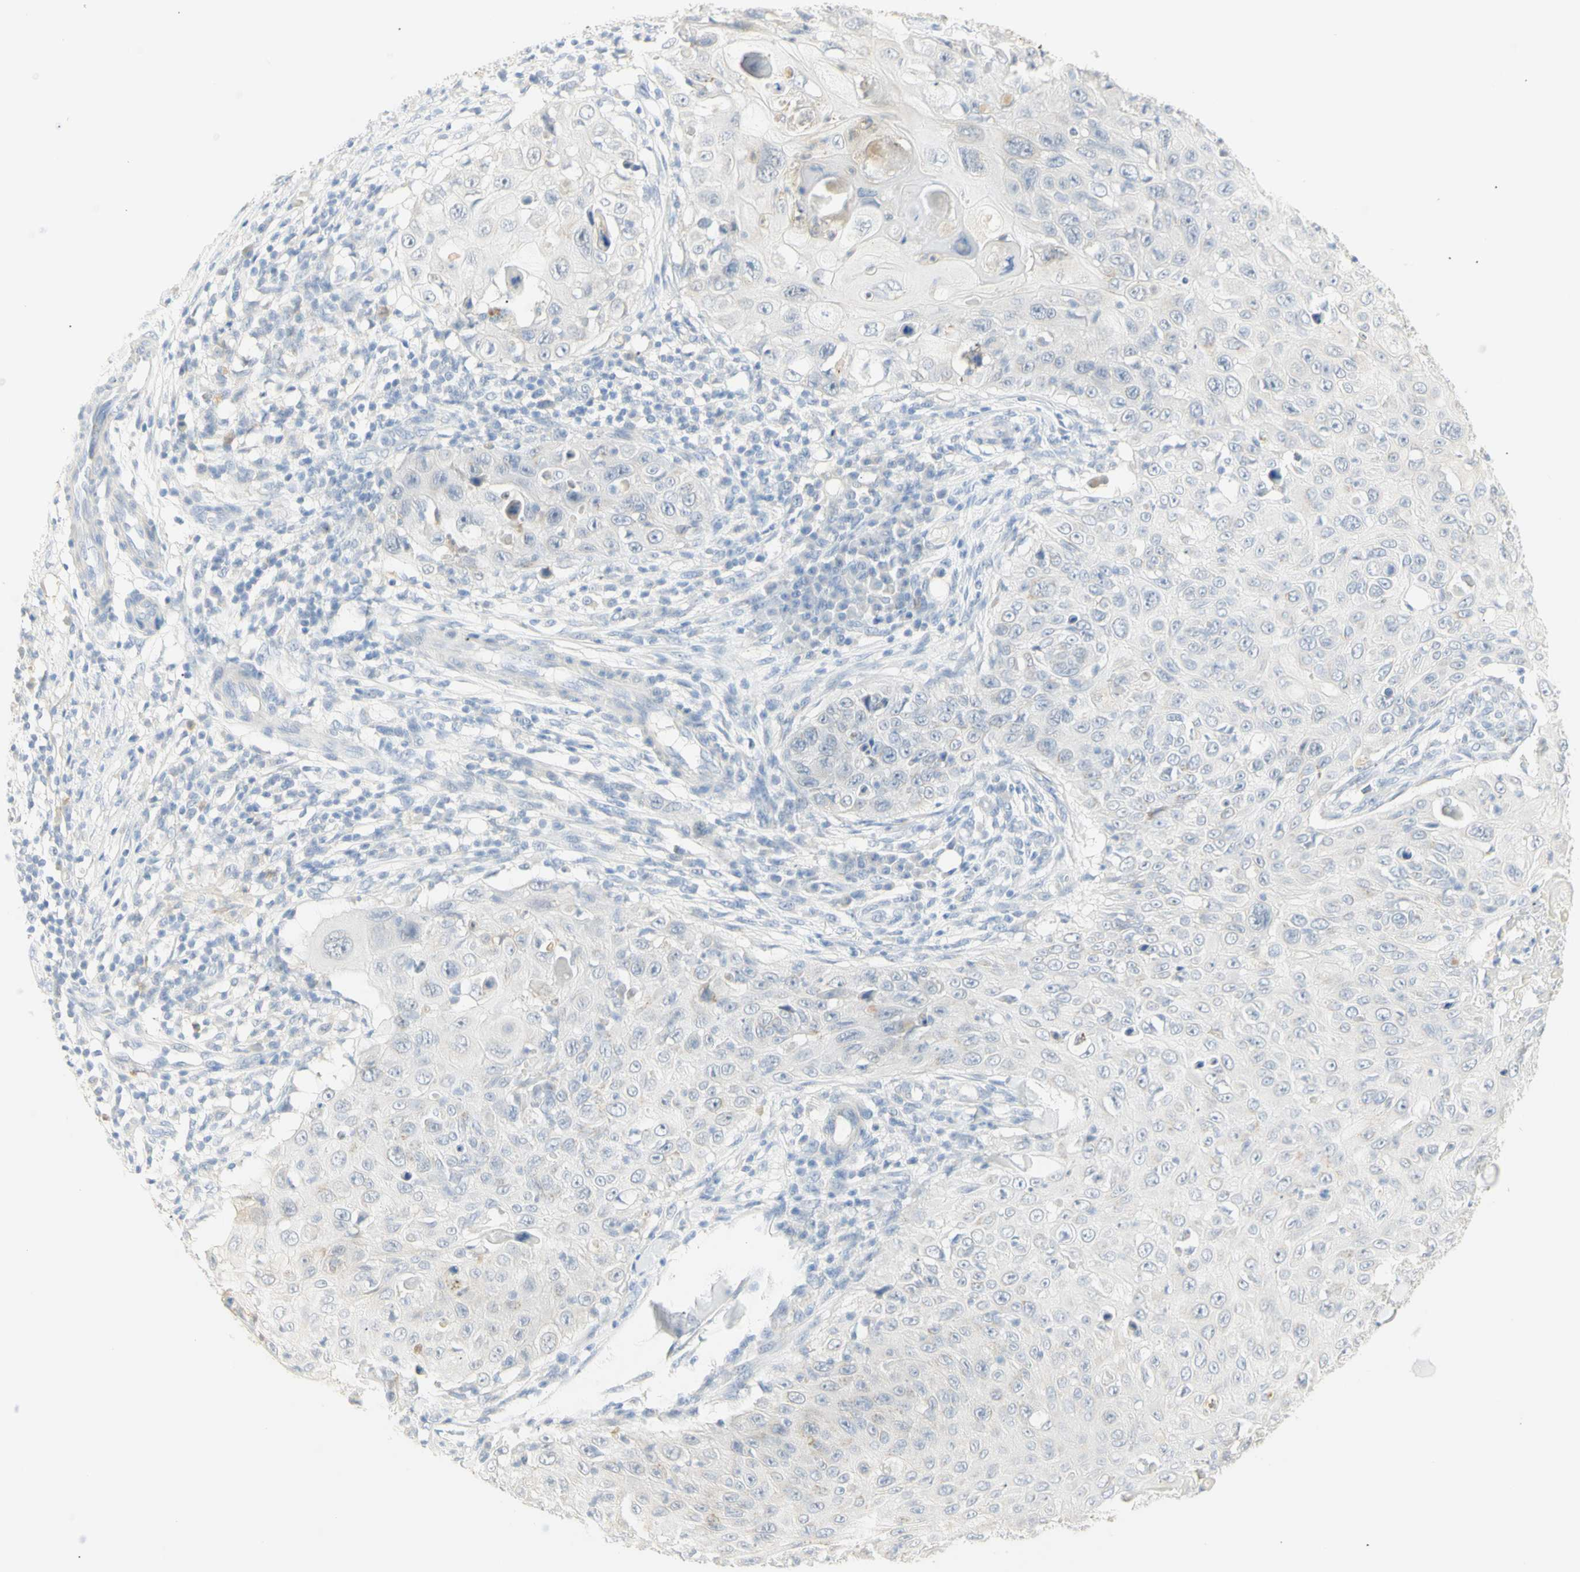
{"staining": {"intensity": "negative", "quantity": "none", "location": "none"}, "tissue": "skin cancer", "cell_type": "Tumor cells", "image_type": "cancer", "snomed": [{"axis": "morphology", "description": "Squamous cell carcinoma, NOS"}, {"axis": "topography", "description": "Skin"}], "caption": "Histopathology image shows no significant protein staining in tumor cells of squamous cell carcinoma (skin). (IHC, brightfield microscopy, high magnification).", "gene": "B4GALNT3", "patient": {"sex": "male", "age": 86}}